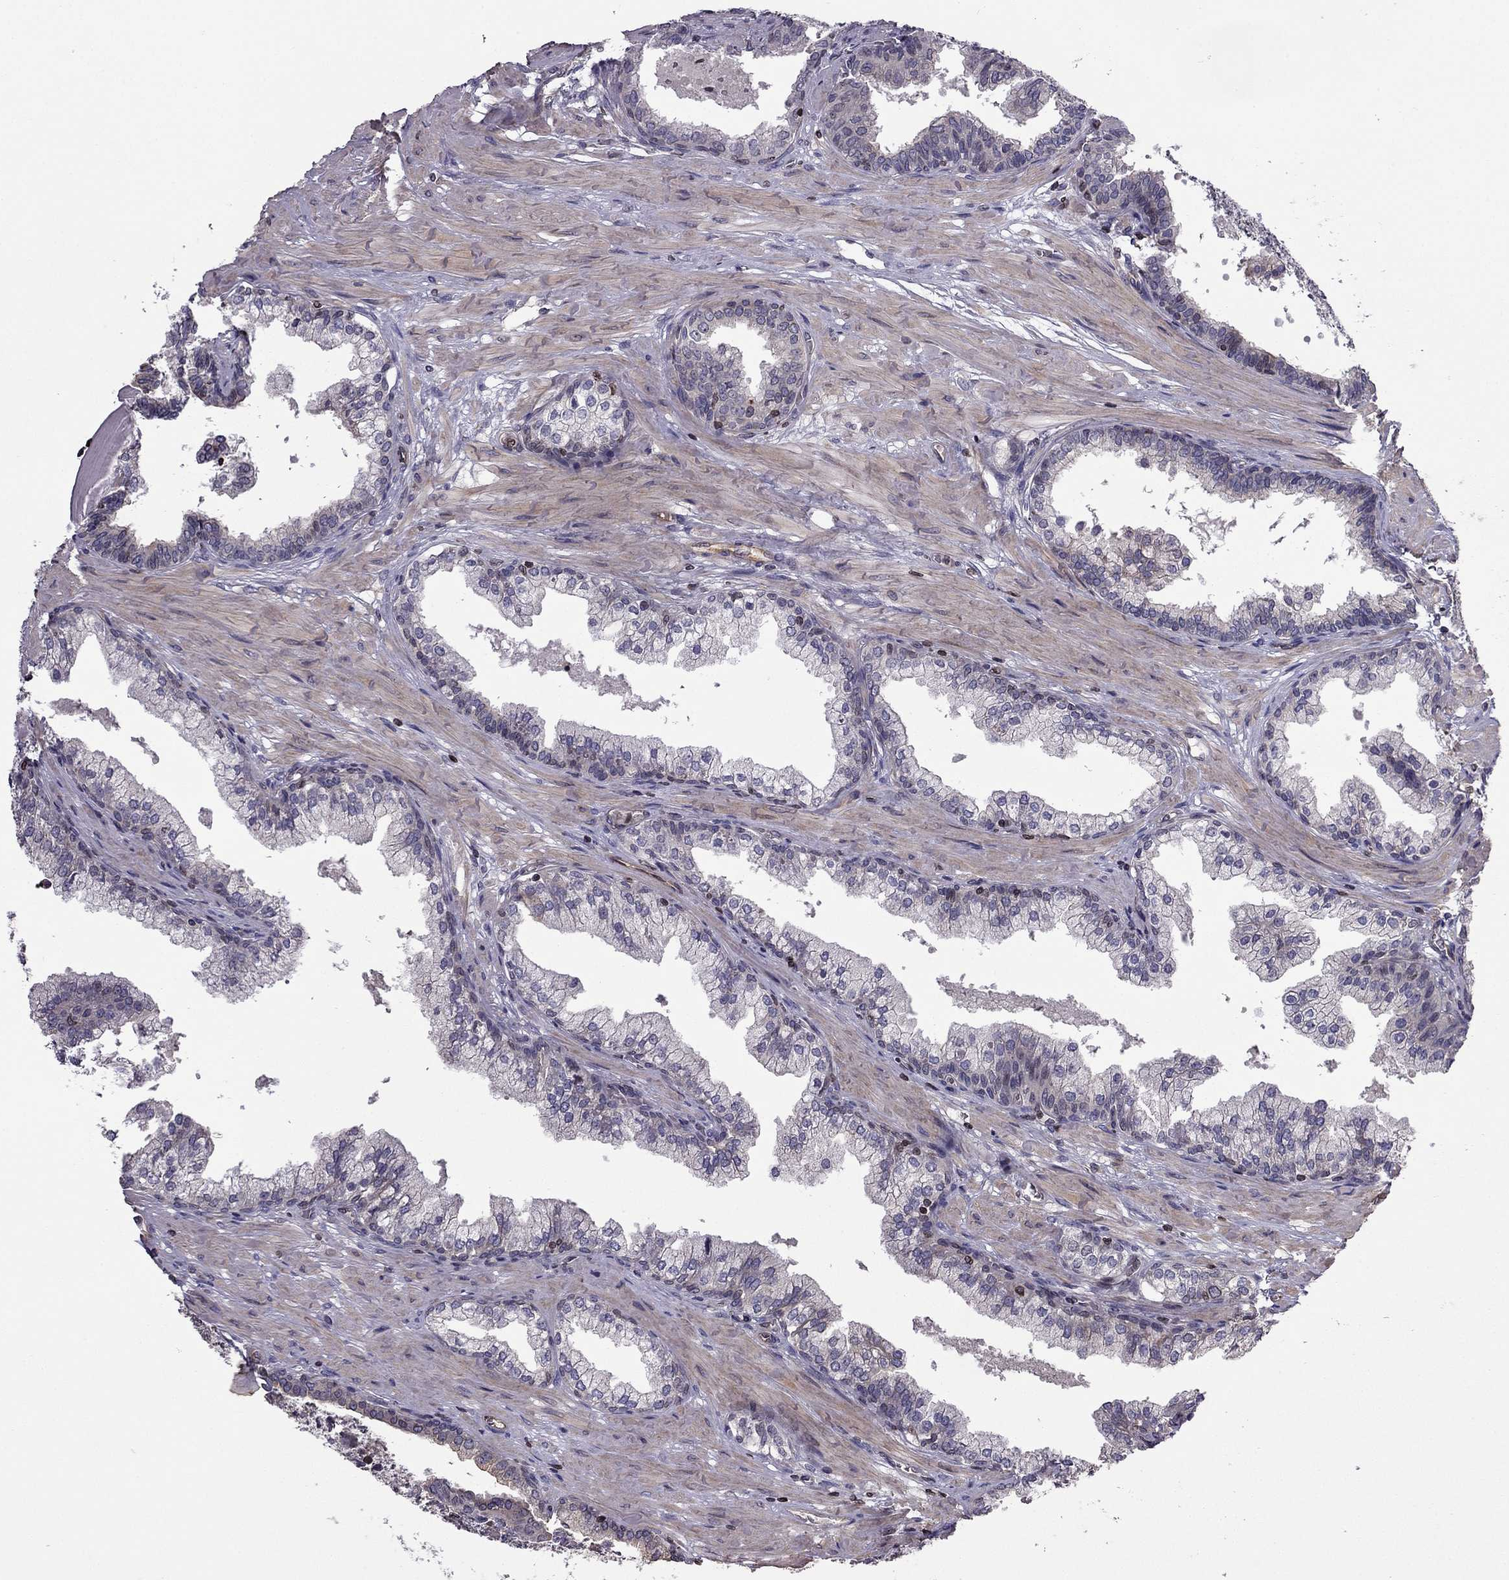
{"staining": {"intensity": "negative", "quantity": "none", "location": "none"}, "tissue": "prostate cancer", "cell_type": "Tumor cells", "image_type": "cancer", "snomed": [{"axis": "morphology", "description": "Adenocarcinoma, NOS"}, {"axis": "topography", "description": "Prostate and seminal vesicle, NOS"}, {"axis": "topography", "description": "Prostate"}], "caption": "This is an IHC photomicrograph of human adenocarcinoma (prostate). There is no positivity in tumor cells.", "gene": "CDC42BPA", "patient": {"sex": "male", "age": 44}}